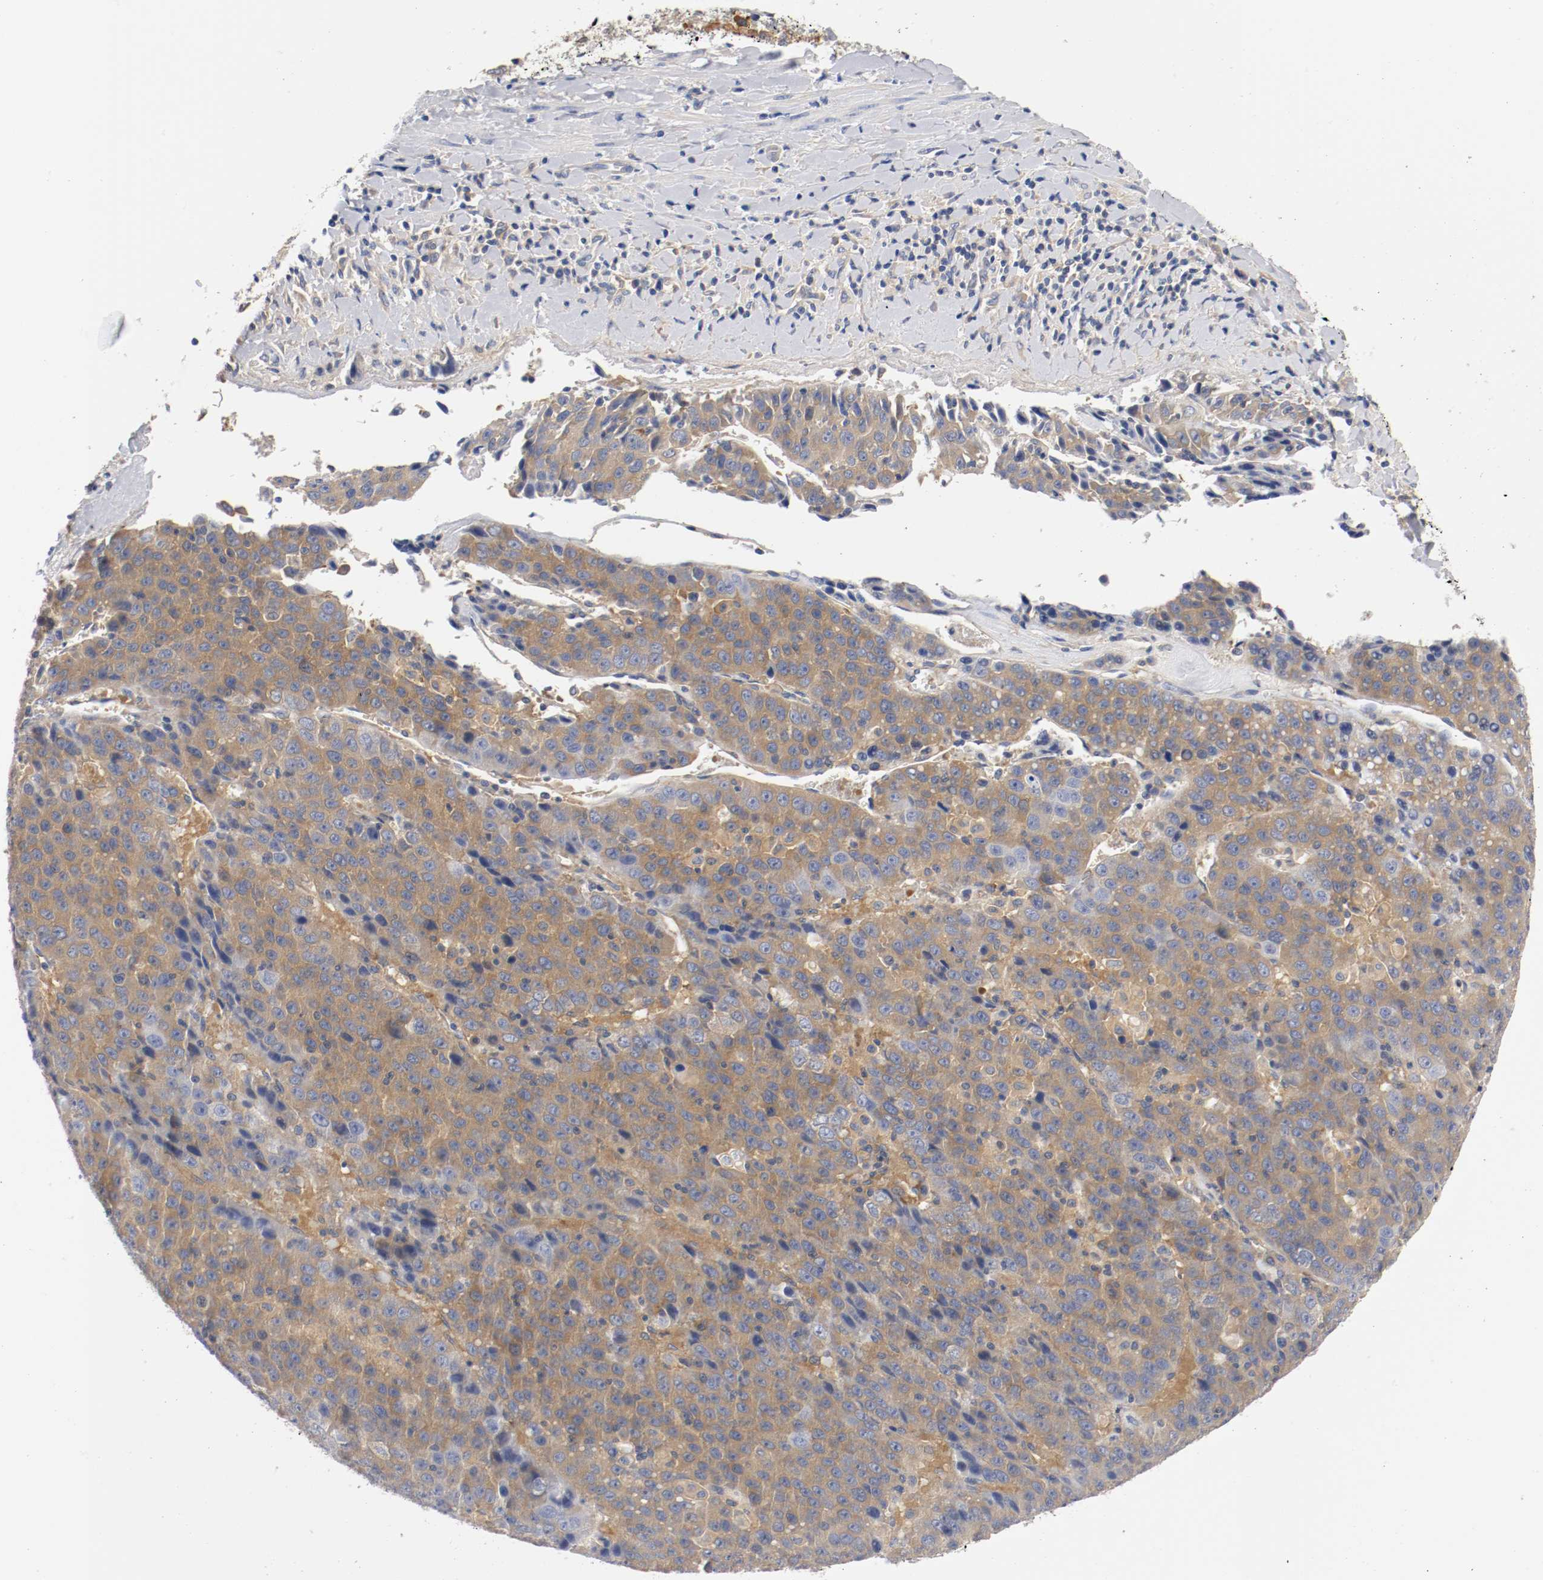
{"staining": {"intensity": "moderate", "quantity": ">75%", "location": "cytoplasmic/membranous"}, "tissue": "liver cancer", "cell_type": "Tumor cells", "image_type": "cancer", "snomed": [{"axis": "morphology", "description": "Carcinoma, Hepatocellular, NOS"}, {"axis": "topography", "description": "Liver"}], "caption": "Liver hepatocellular carcinoma tissue displays moderate cytoplasmic/membranous positivity in about >75% of tumor cells (DAB IHC, brown staining for protein, blue staining for nuclei).", "gene": "HGS", "patient": {"sex": "female", "age": 53}}